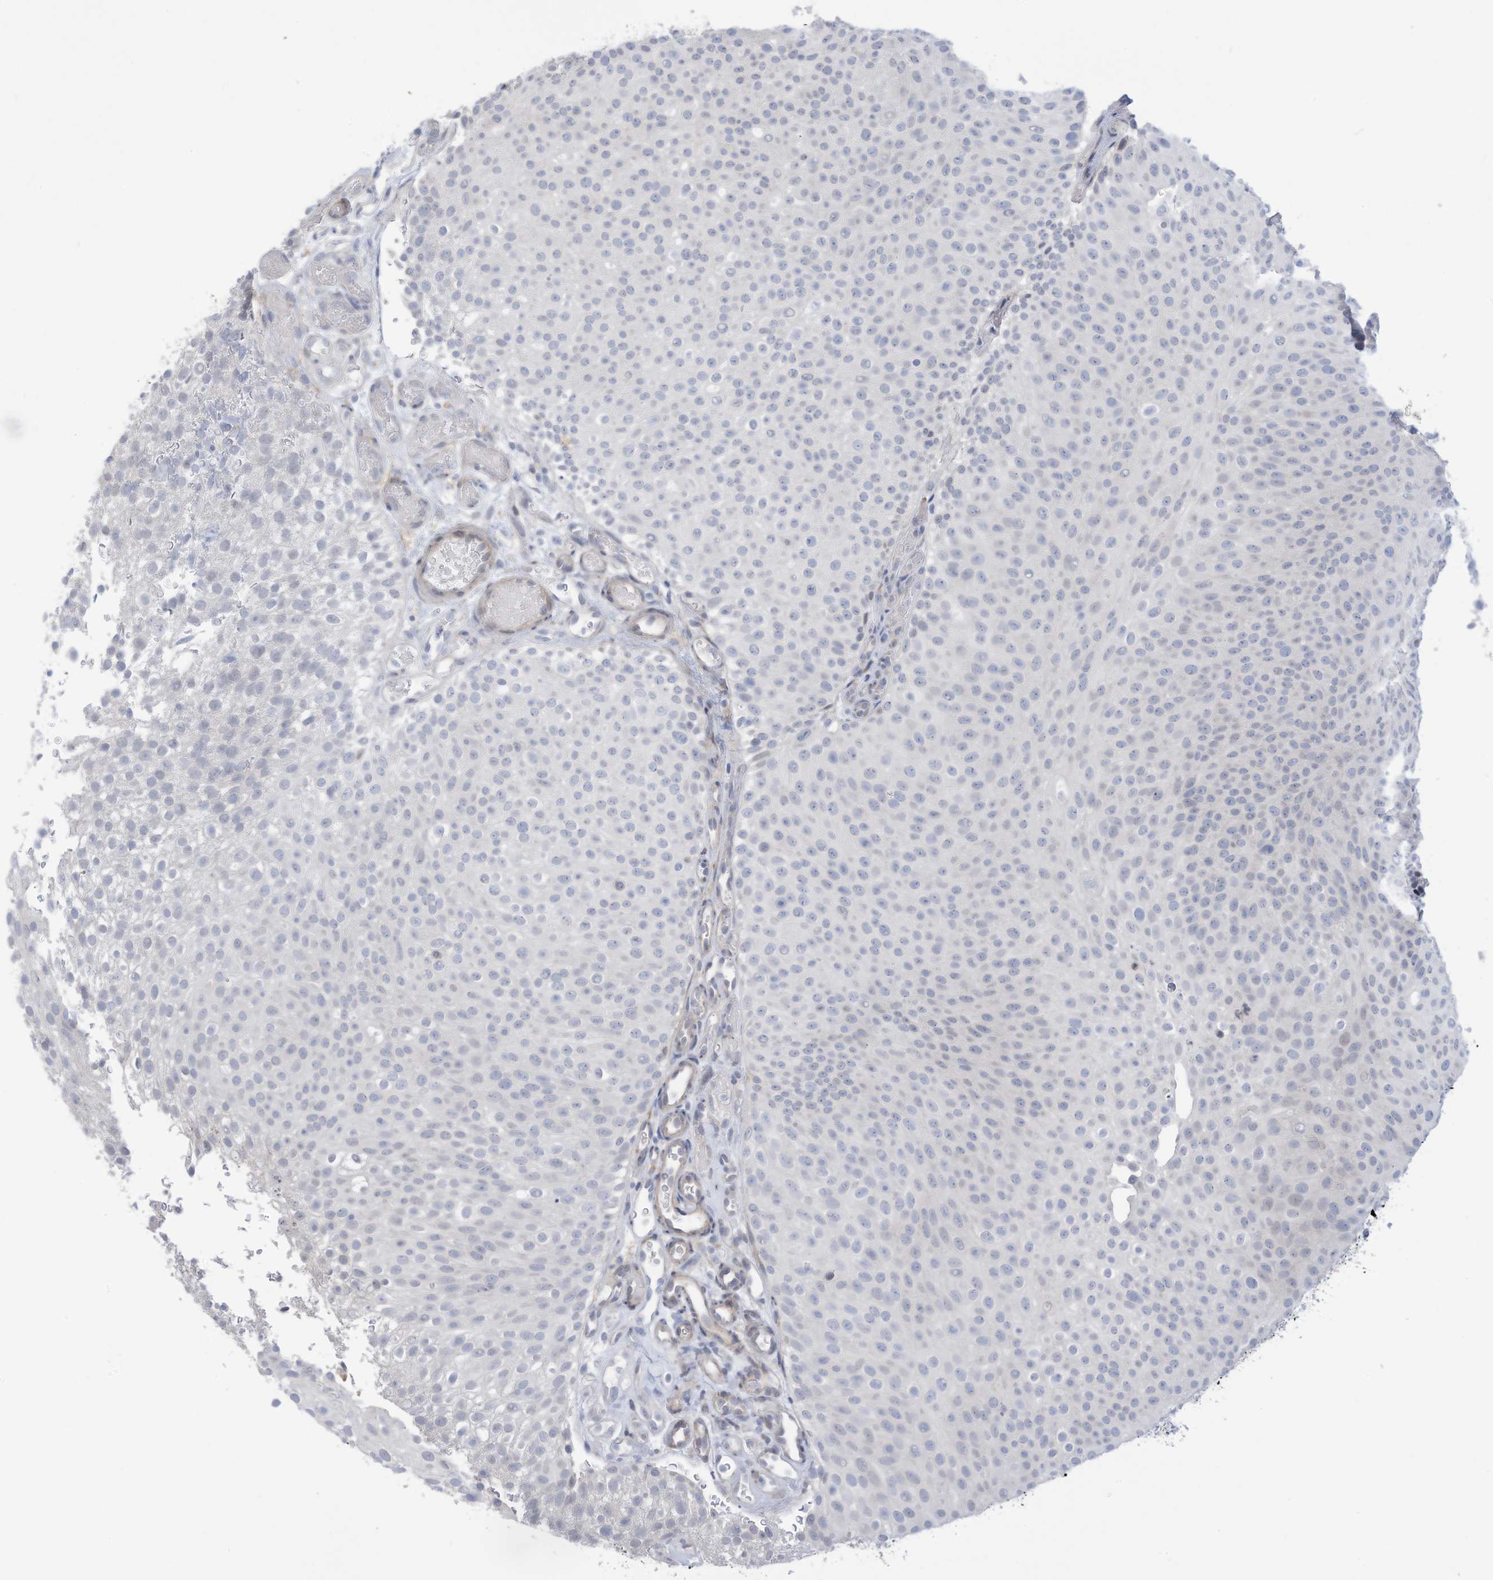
{"staining": {"intensity": "negative", "quantity": "none", "location": "none"}, "tissue": "urothelial cancer", "cell_type": "Tumor cells", "image_type": "cancer", "snomed": [{"axis": "morphology", "description": "Urothelial carcinoma, Low grade"}, {"axis": "topography", "description": "Urinary bladder"}], "caption": "Immunohistochemistry (IHC) of urothelial carcinoma (low-grade) exhibits no expression in tumor cells.", "gene": "ZNF292", "patient": {"sex": "male", "age": 78}}